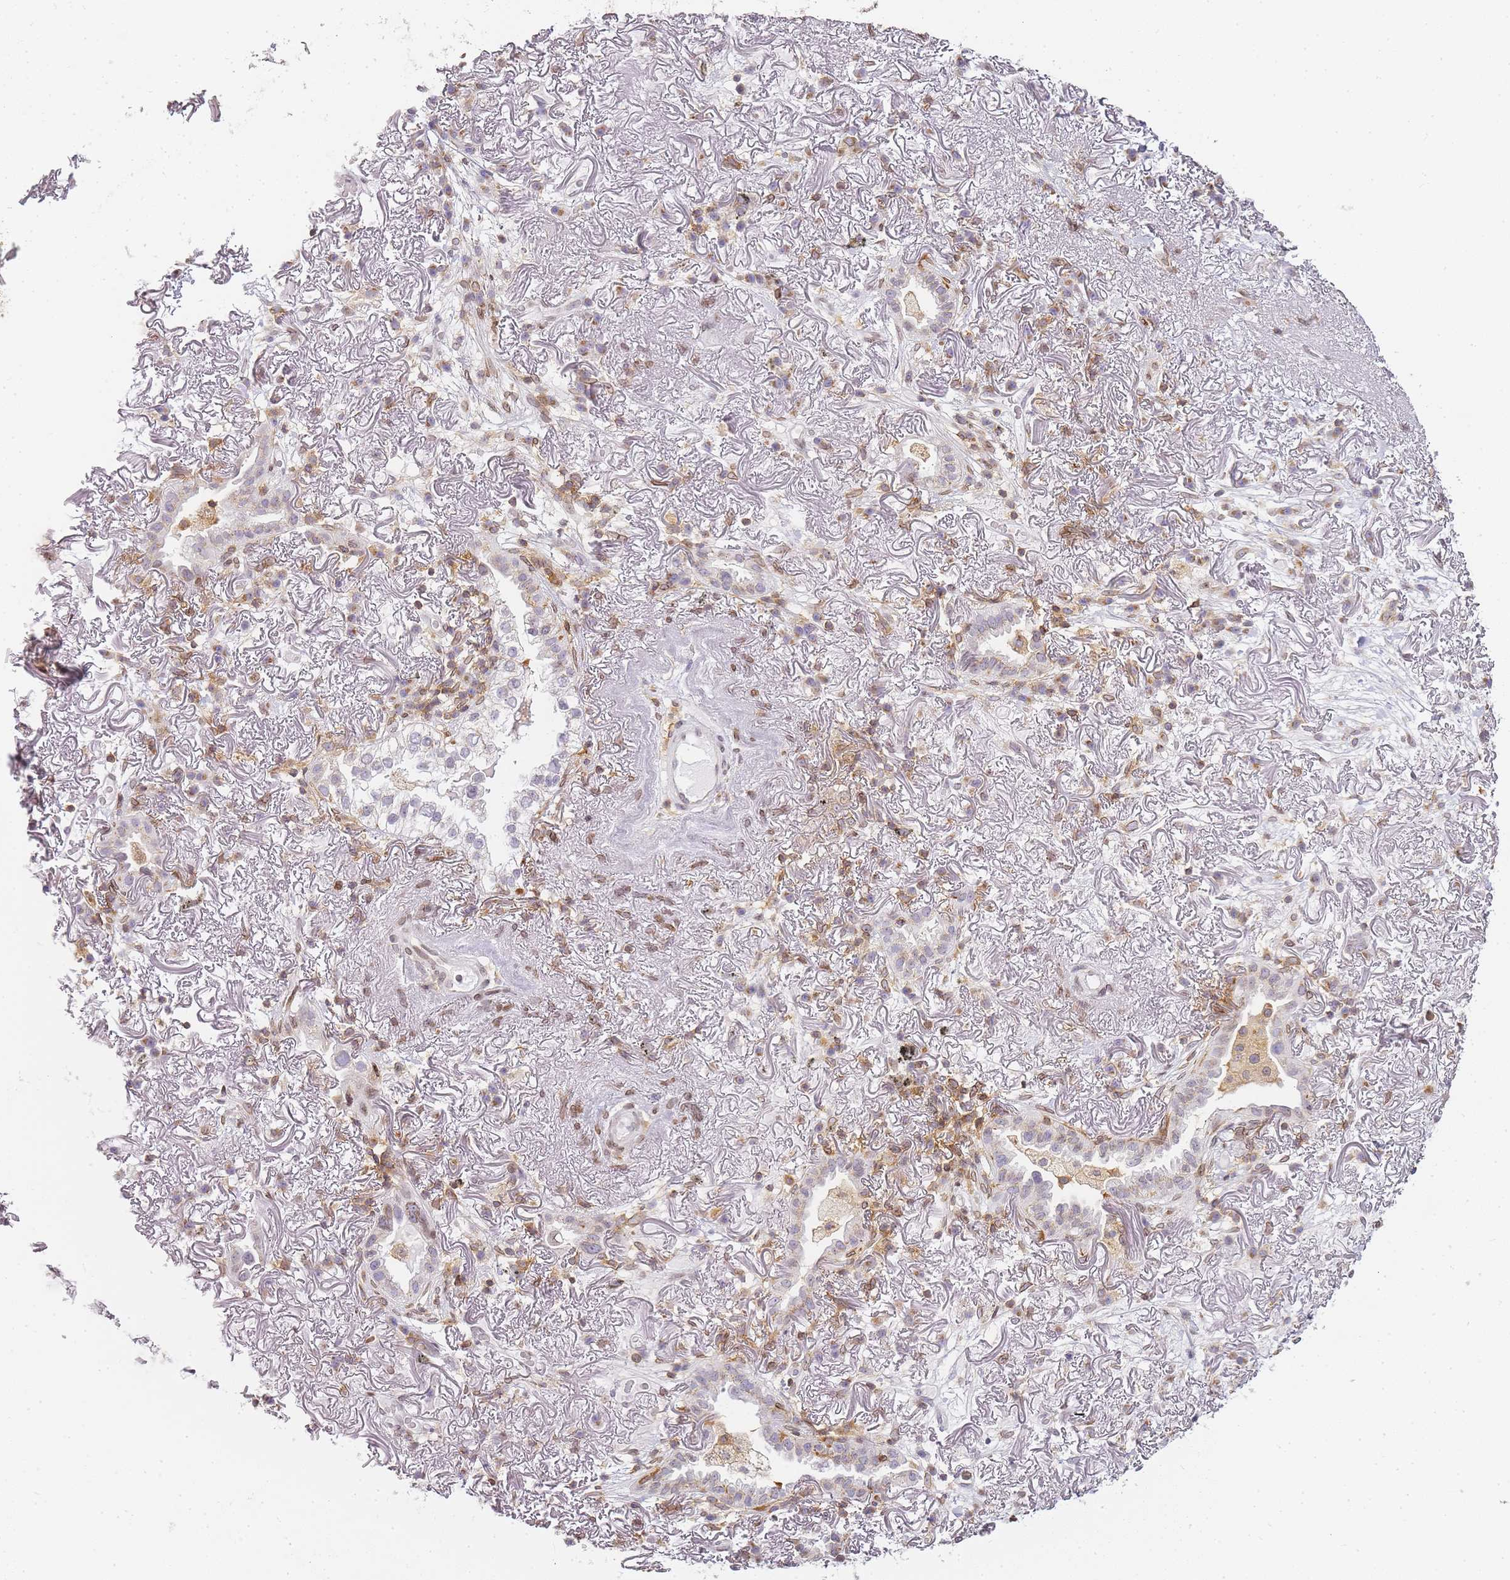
{"staining": {"intensity": "negative", "quantity": "none", "location": "none"}, "tissue": "lung cancer", "cell_type": "Tumor cells", "image_type": "cancer", "snomed": [{"axis": "morphology", "description": "Adenocarcinoma, NOS"}, {"axis": "topography", "description": "Lung"}], "caption": "A high-resolution micrograph shows IHC staining of lung cancer (adenocarcinoma), which reveals no significant staining in tumor cells.", "gene": "JAKMIP1", "patient": {"sex": "female", "age": 69}}